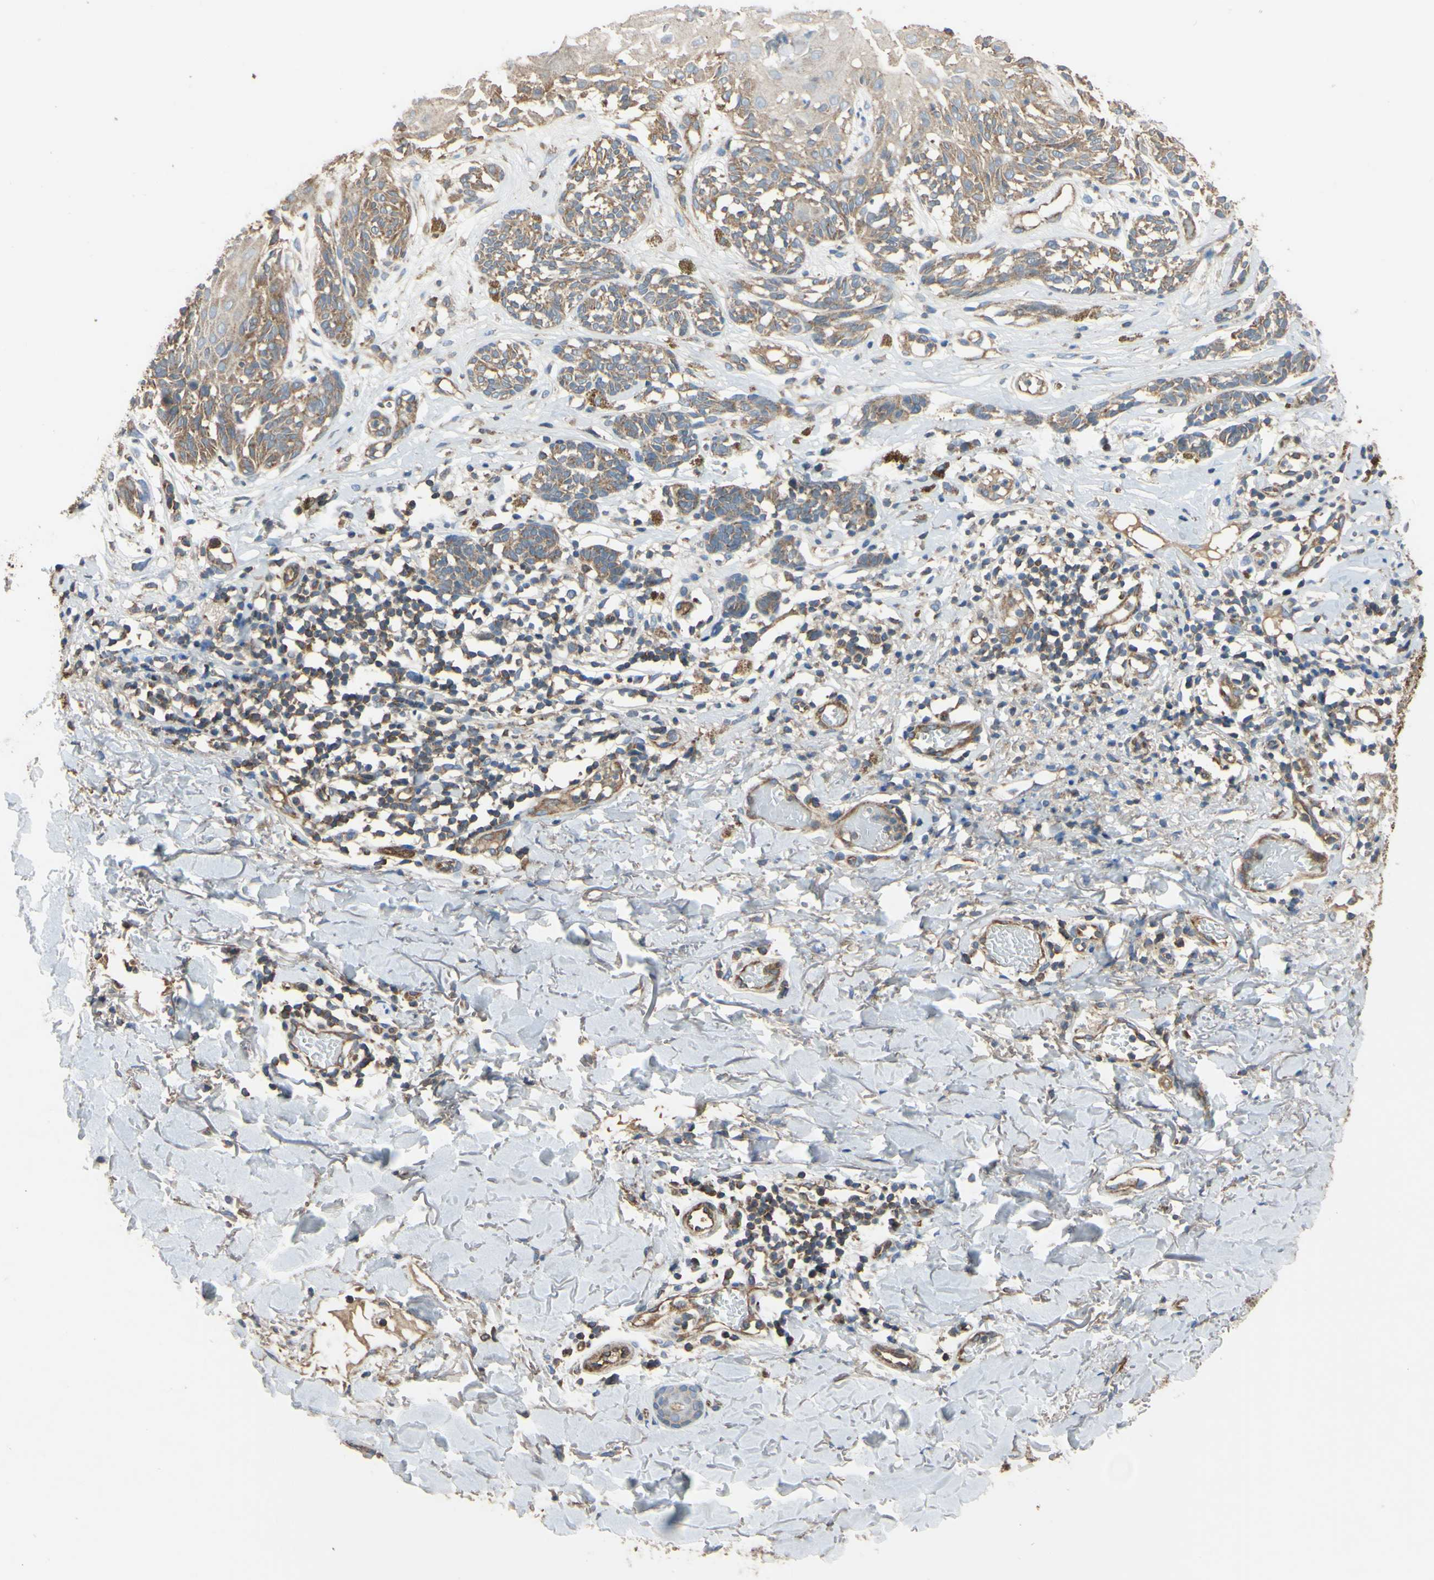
{"staining": {"intensity": "moderate", "quantity": ">75%", "location": "cytoplasmic/membranous"}, "tissue": "melanoma", "cell_type": "Tumor cells", "image_type": "cancer", "snomed": [{"axis": "morphology", "description": "Malignant melanoma, NOS"}, {"axis": "topography", "description": "Skin"}], "caption": "IHC photomicrograph of human melanoma stained for a protein (brown), which demonstrates medium levels of moderate cytoplasmic/membranous staining in approximately >75% of tumor cells.", "gene": "BECN1", "patient": {"sex": "male", "age": 64}}